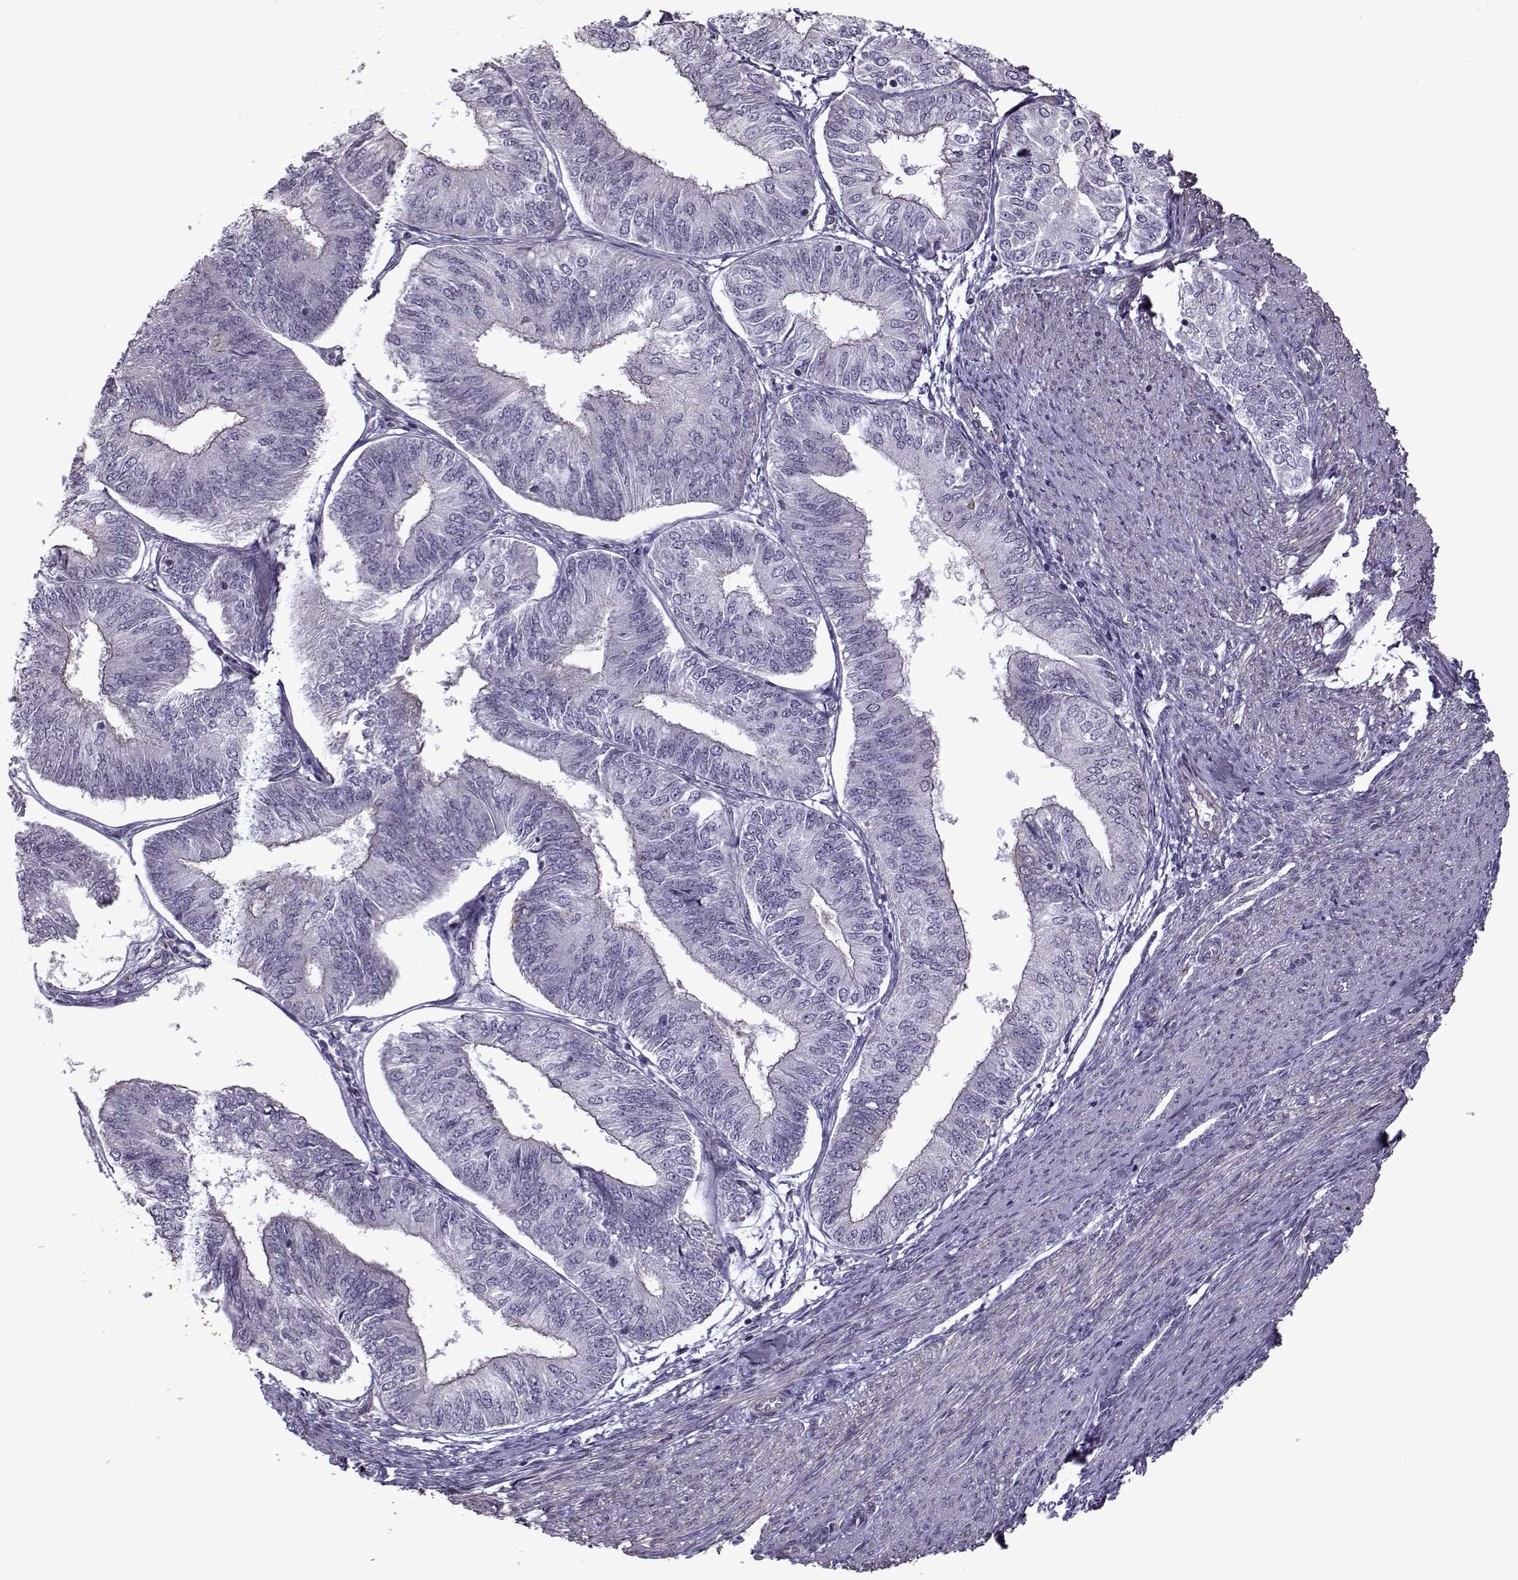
{"staining": {"intensity": "negative", "quantity": "none", "location": "none"}, "tissue": "endometrial cancer", "cell_type": "Tumor cells", "image_type": "cancer", "snomed": [{"axis": "morphology", "description": "Adenocarcinoma, NOS"}, {"axis": "topography", "description": "Endometrium"}], "caption": "This is an immunohistochemistry (IHC) micrograph of endometrial cancer. There is no positivity in tumor cells.", "gene": "KRT9", "patient": {"sex": "female", "age": 58}}